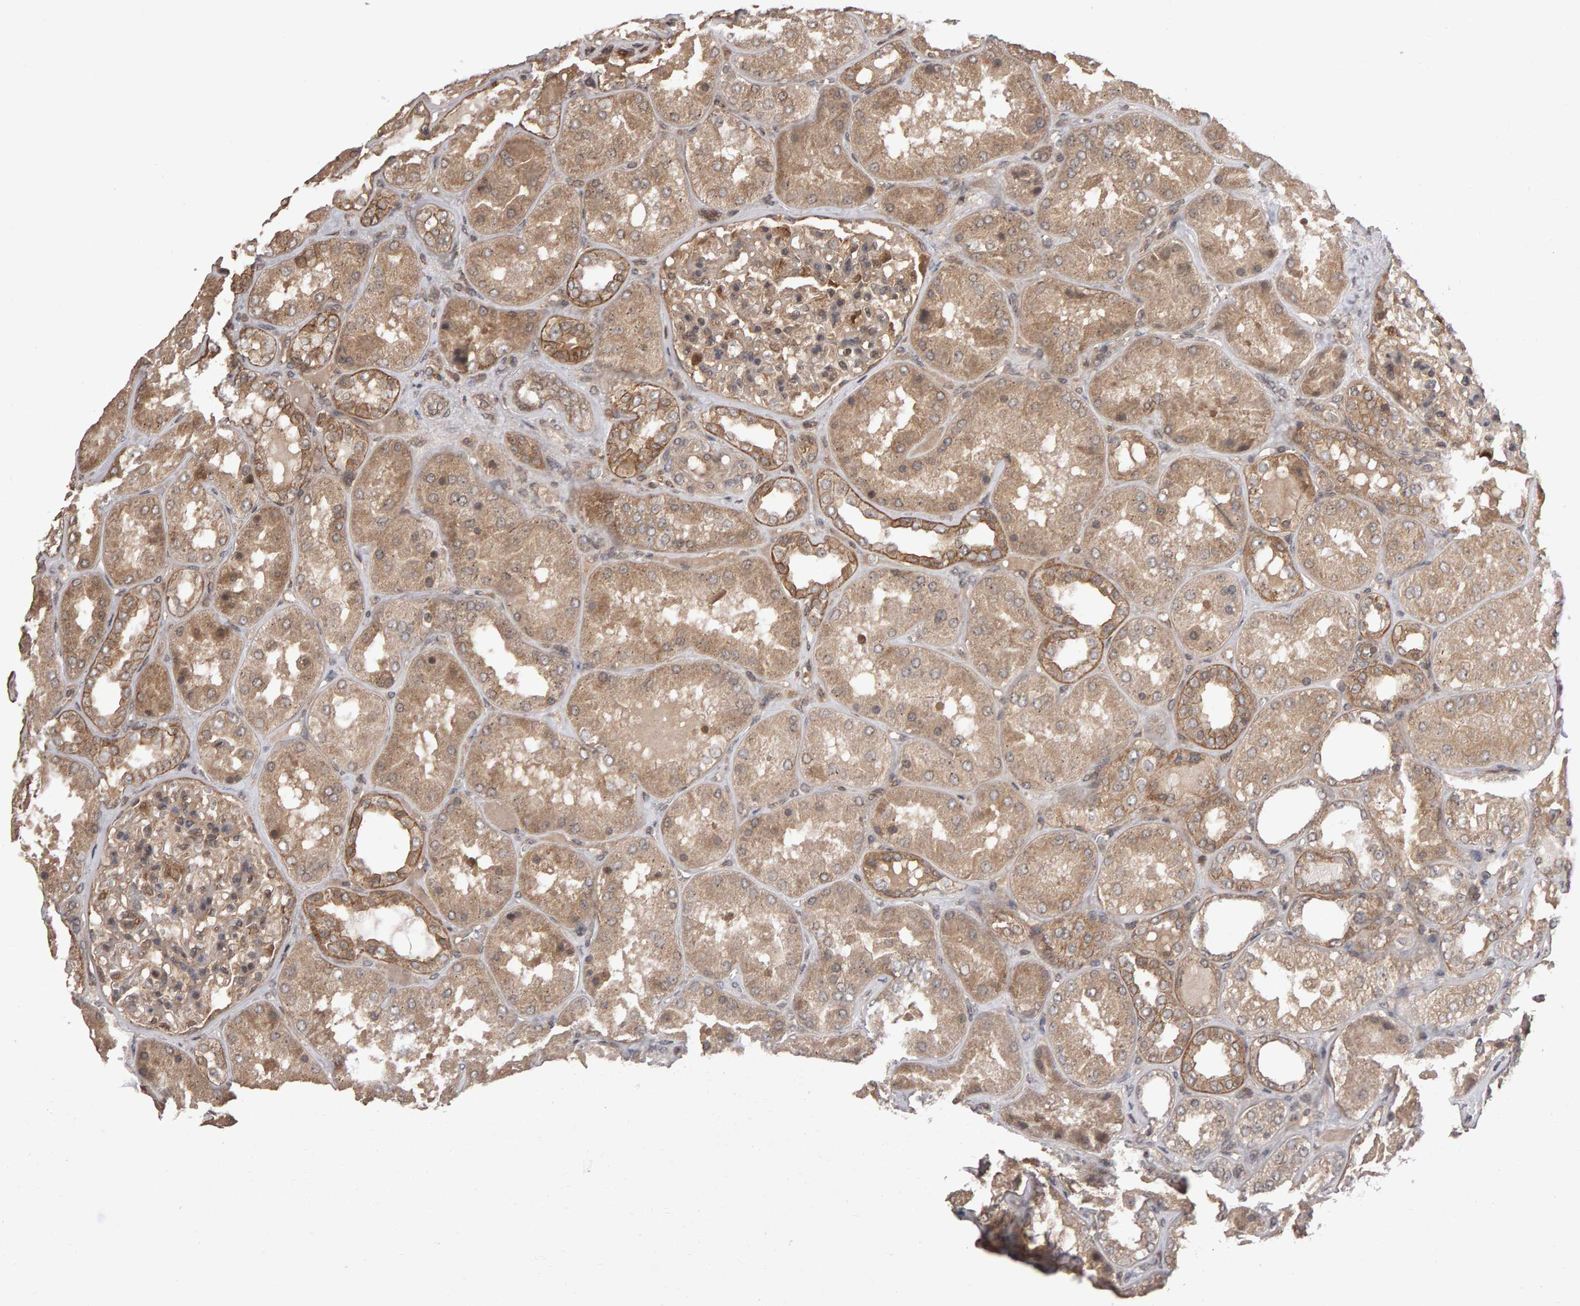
{"staining": {"intensity": "moderate", "quantity": ">75%", "location": "cytoplasmic/membranous"}, "tissue": "kidney", "cell_type": "Cells in glomeruli", "image_type": "normal", "snomed": [{"axis": "morphology", "description": "Normal tissue, NOS"}, {"axis": "topography", "description": "Kidney"}], "caption": "Kidney stained with immunohistochemistry shows moderate cytoplasmic/membranous staining in approximately >75% of cells in glomeruli. The staining is performed using DAB (3,3'-diaminobenzidine) brown chromogen to label protein expression. The nuclei are counter-stained blue using hematoxylin.", "gene": "SCRIB", "patient": {"sex": "female", "age": 56}}